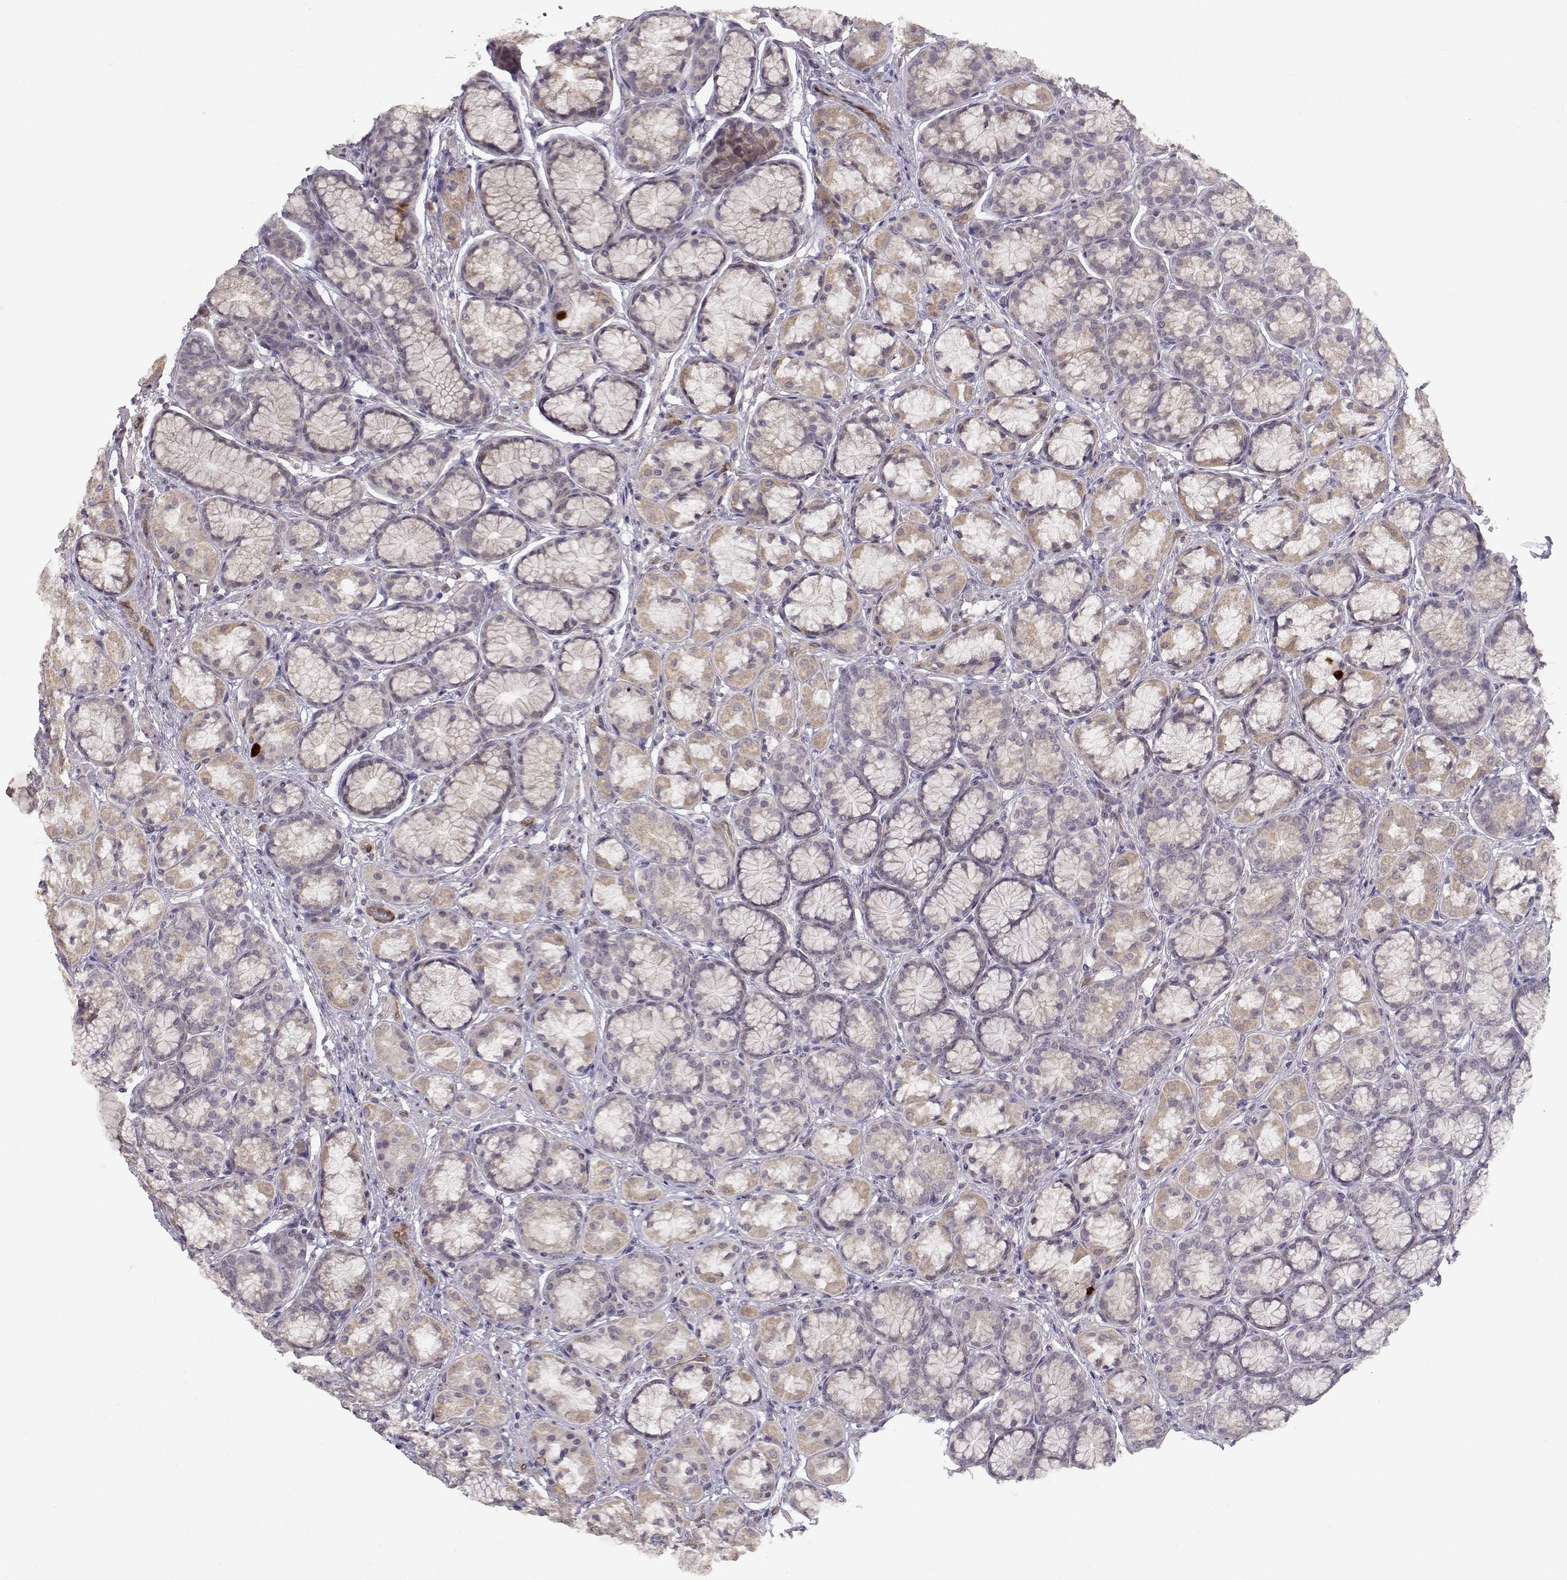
{"staining": {"intensity": "moderate", "quantity": "25%-75%", "location": "cytoplasmic/membranous"}, "tissue": "stomach", "cell_type": "Glandular cells", "image_type": "normal", "snomed": [{"axis": "morphology", "description": "Normal tissue, NOS"}, {"axis": "morphology", "description": "Adenocarcinoma, NOS"}, {"axis": "morphology", "description": "Adenocarcinoma, High grade"}, {"axis": "topography", "description": "Stomach, upper"}, {"axis": "topography", "description": "Stomach"}], "caption": "The image displays staining of unremarkable stomach, revealing moderate cytoplasmic/membranous protein positivity (brown color) within glandular cells.", "gene": "BMX", "patient": {"sex": "female", "age": 65}}